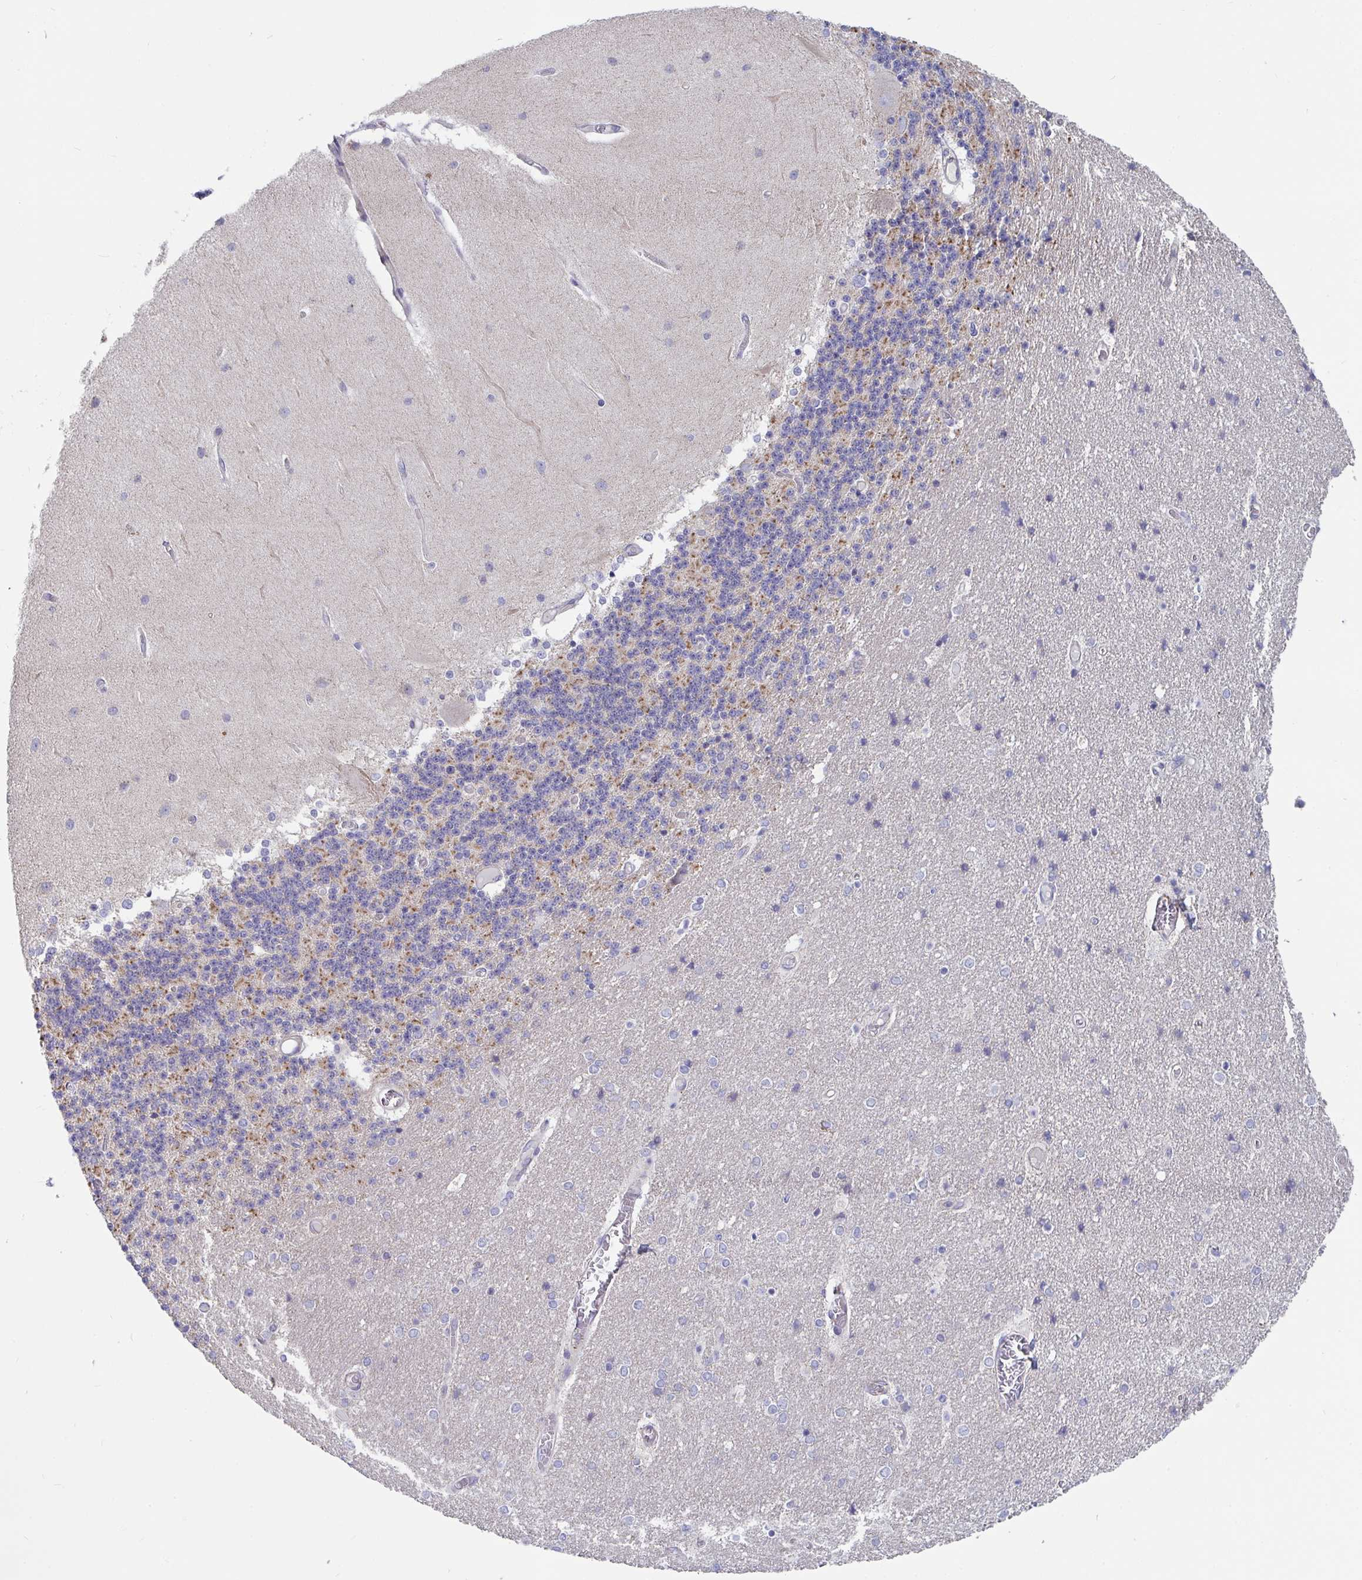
{"staining": {"intensity": "moderate", "quantity": "<25%", "location": "cytoplasmic/membranous"}, "tissue": "cerebellum", "cell_type": "Cells in granular layer", "image_type": "normal", "snomed": [{"axis": "morphology", "description": "Normal tissue, NOS"}, {"axis": "topography", "description": "Cerebellum"}], "caption": "This histopathology image shows IHC staining of normal cerebellum, with low moderate cytoplasmic/membranous staining in approximately <25% of cells in granular layer.", "gene": "FAM156A", "patient": {"sex": "female", "age": 54}}